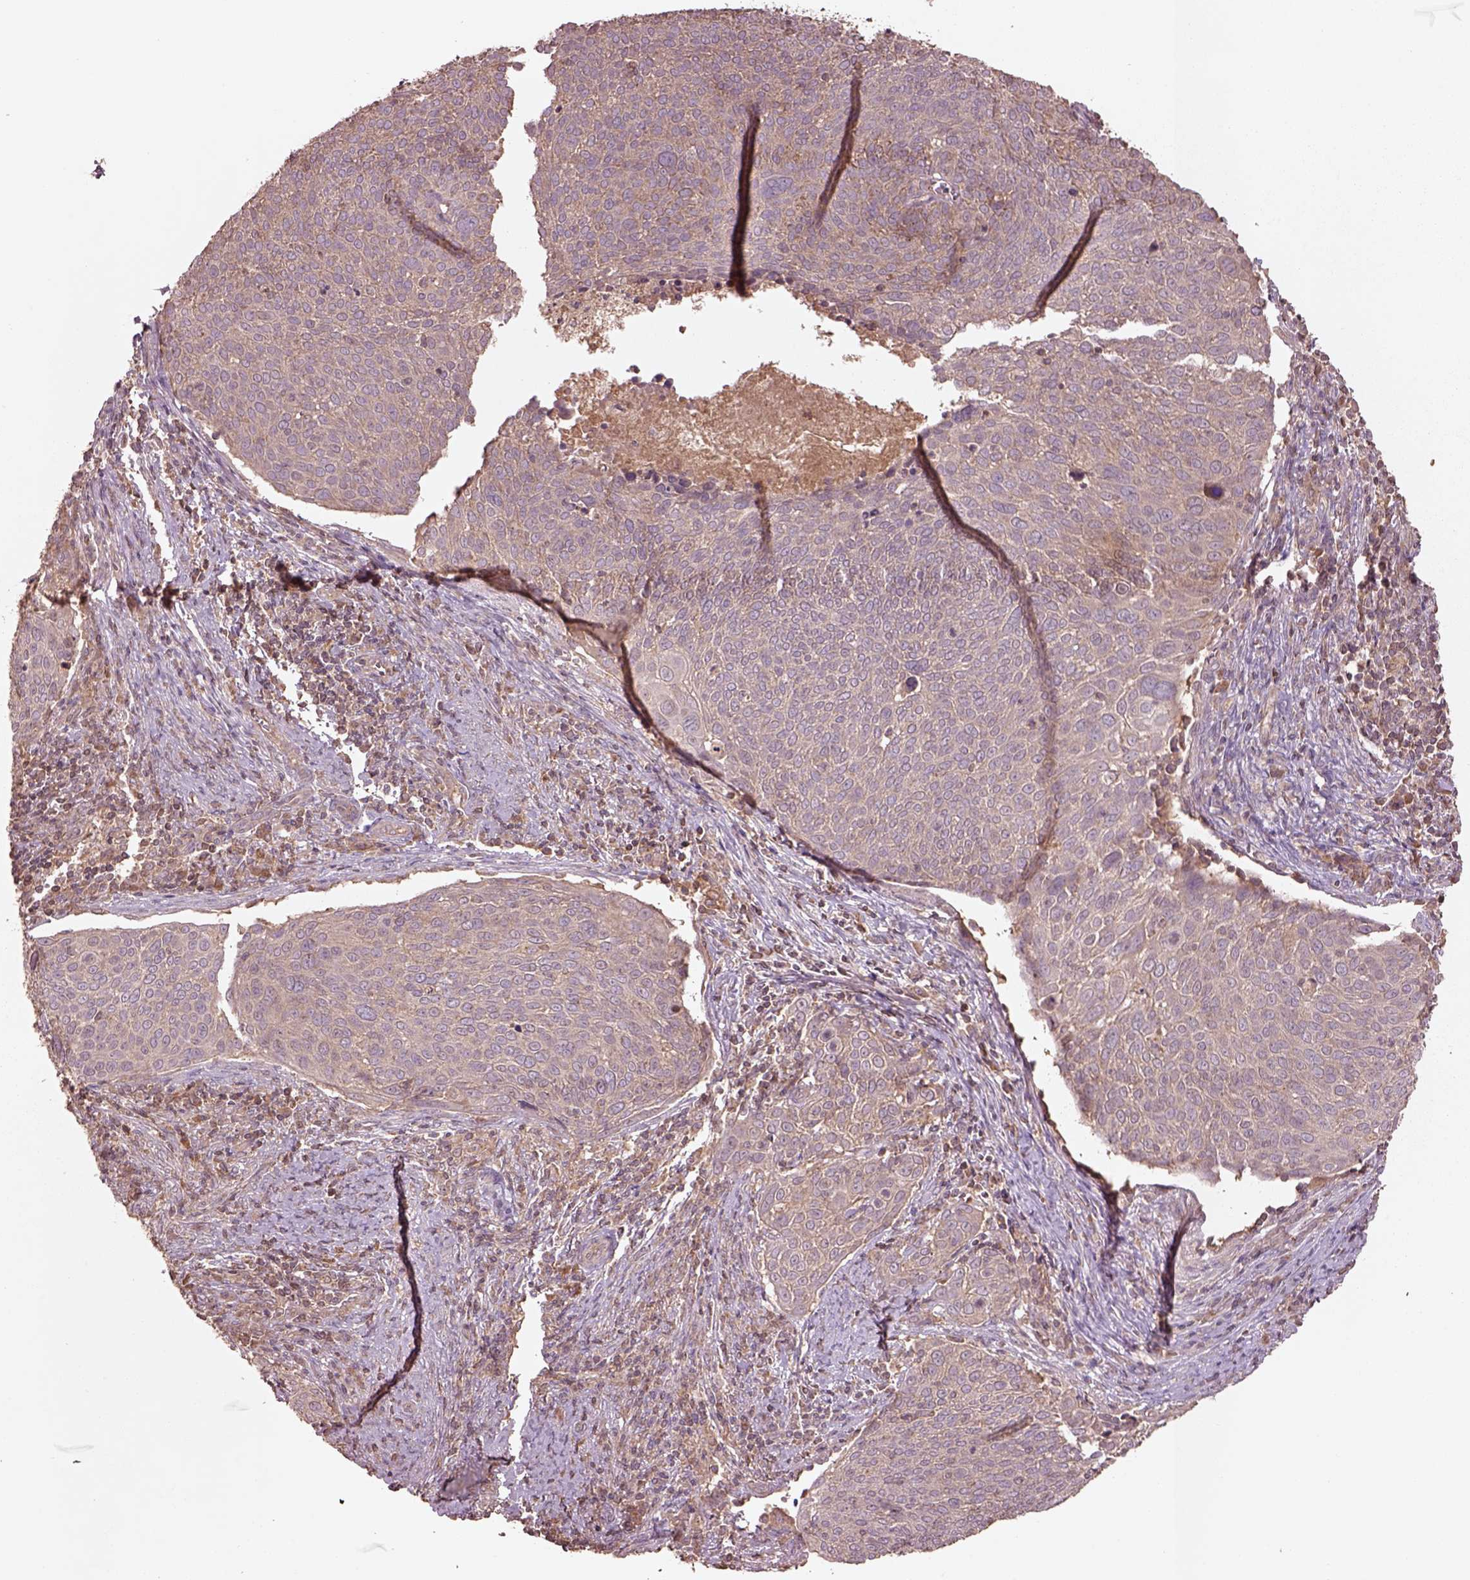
{"staining": {"intensity": "weak", "quantity": ">75%", "location": "cytoplasmic/membranous"}, "tissue": "cervical cancer", "cell_type": "Tumor cells", "image_type": "cancer", "snomed": [{"axis": "morphology", "description": "Squamous cell carcinoma, NOS"}, {"axis": "topography", "description": "Cervix"}], "caption": "The micrograph demonstrates staining of cervical cancer (squamous cell carcinoma), revealing weak cytoplasmic/membranous protein expression (brown color) within tumor cells.", "gene": "TRADD", "patient": {"sex": "female", "age": 39}}